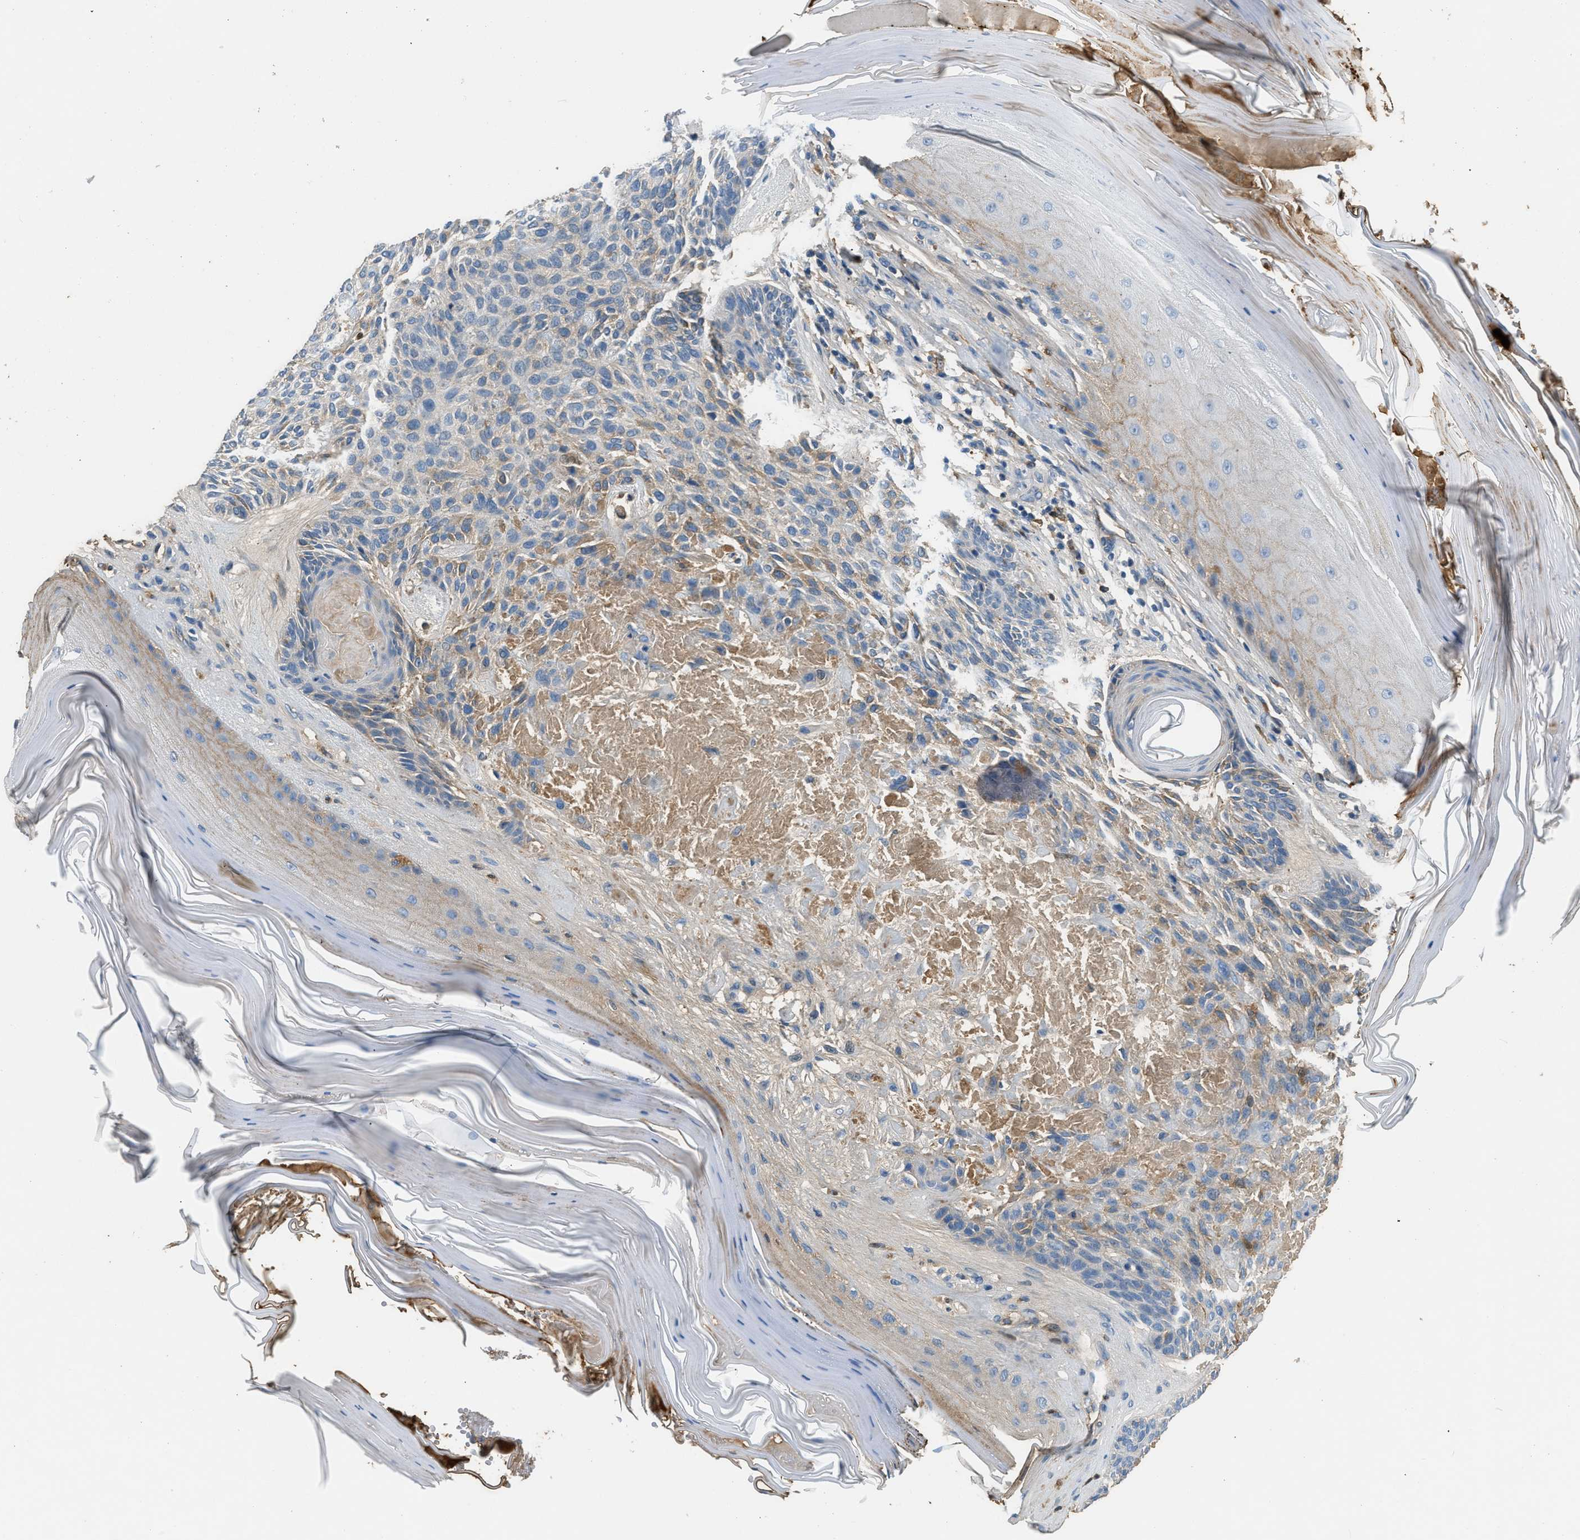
{"staining": {"intensity": "moderate", "quantity": "<25%", "location": "cytoplasmic/membranous"}, "tissue": "skin cancer", "cell_type": "Tumor cells", "image_type": "cancer", "snomed": [{"axis": "morphology", "description": "Basal cell carcinoma"}, {"axis": "topography", "description": "Skin"}], "caption": "Human skin cancer (basal cell carcinoma) stained for a protein (brown) demonstrates moderate cytoplasmic/membranous positive expression in about <25% of tumor cells.", "gene": "STC1", "patient": {"sex": "male", "age": 55}}